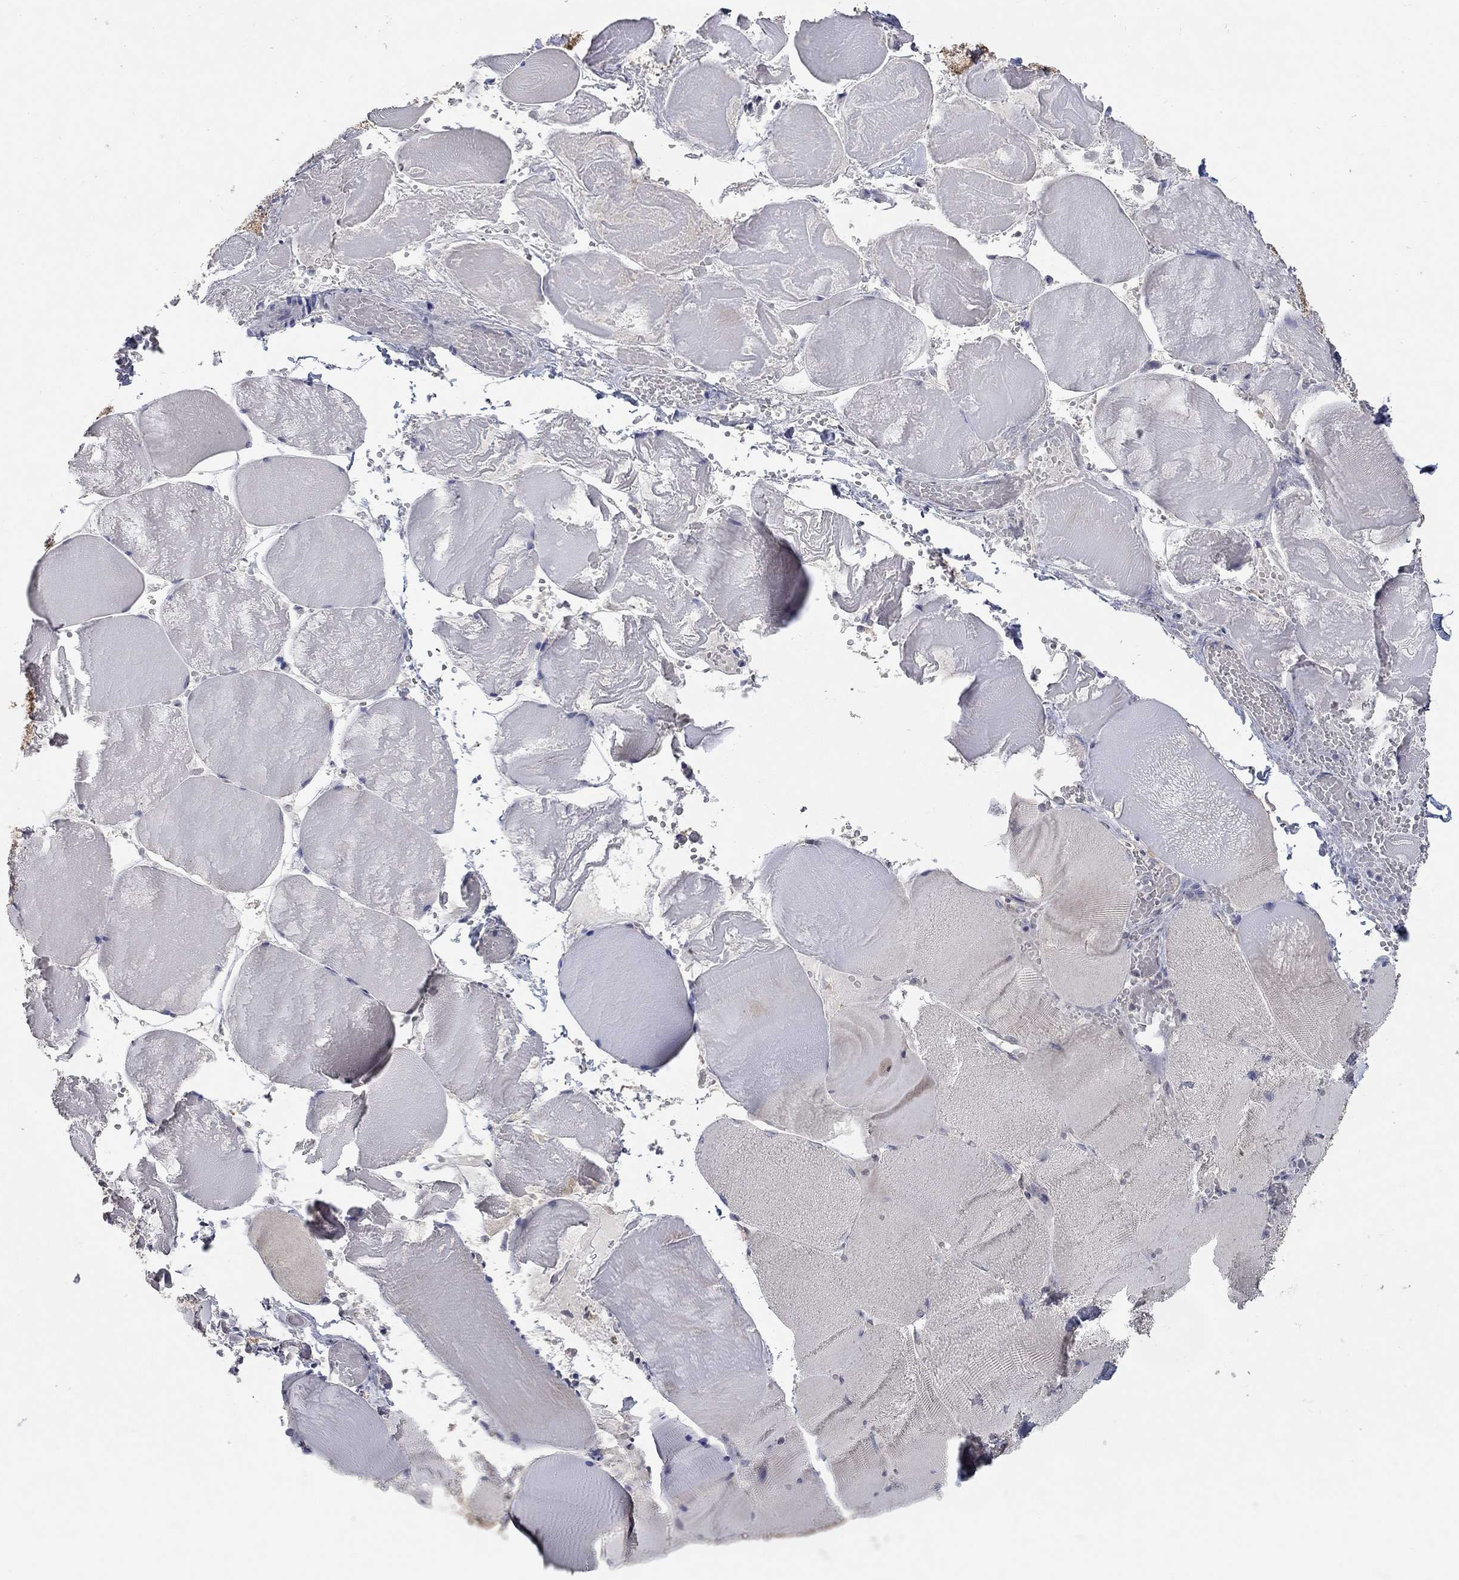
{"staining": {"intensity": "negative", "quantity": "none", "location": "none"}, "tissue": "skeletal muscle", "cell_type": "Myocytes", "image_type": "normal", "snomed": [{"axis": "morphology", "description": "Normal tissue, NOS"}, {"axis": "morphology", "description": "Malignant melanoma, Metastatic site"}, {"axis": "topography", "description": "Skeletal muscle"}], "caption": "A histopathology image of skeletal muscle stained for a protein displays no brown staining in myocytes. (Brightfield microscopy of DAB (3,3'-diaminobenzidine) immunohistochemistry at high magnification).", "gene": "WASF3", "patient": {"sex": "male", "age": 50}}